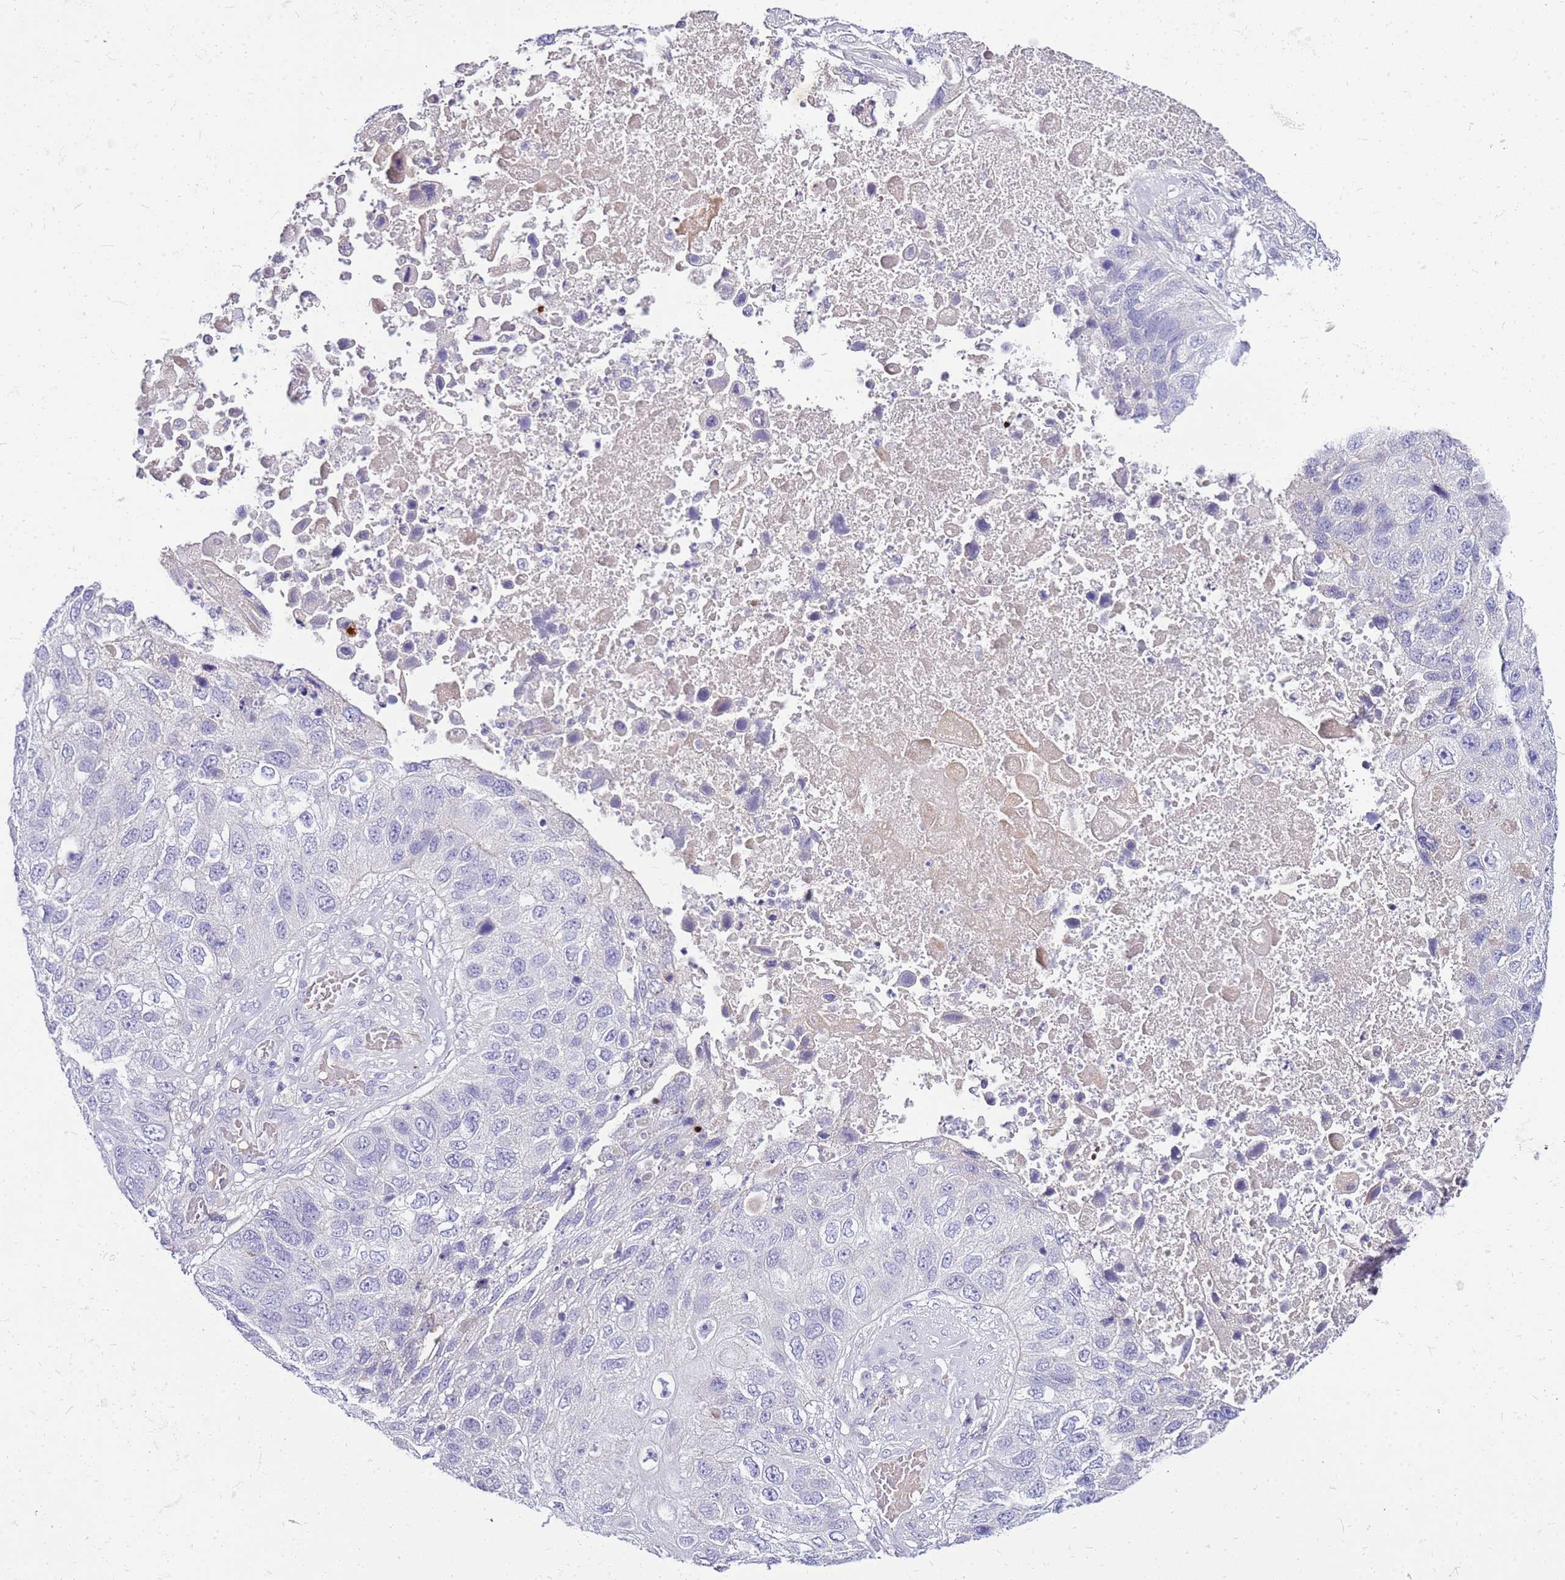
{"staining": {"intensity": "negative", "quantity": "none", "location": "none"}, "tissue": "lung cancer", "cell_type": "Tumor cells", "image_type": "cancer", "snomed": [{"axis": "morphology", "description": "Squamous cell carcinoma, NOS"}, {"axis": "topography", "description": "Lung"}], "caption": "High power microscopy histopathology image of an immunohistochemistry (IHC) image of lung cancer, revealing no significant staining in tumor cells.", "gene": "DCDC2B", "patient": {"sex": "male", "age": 61}}